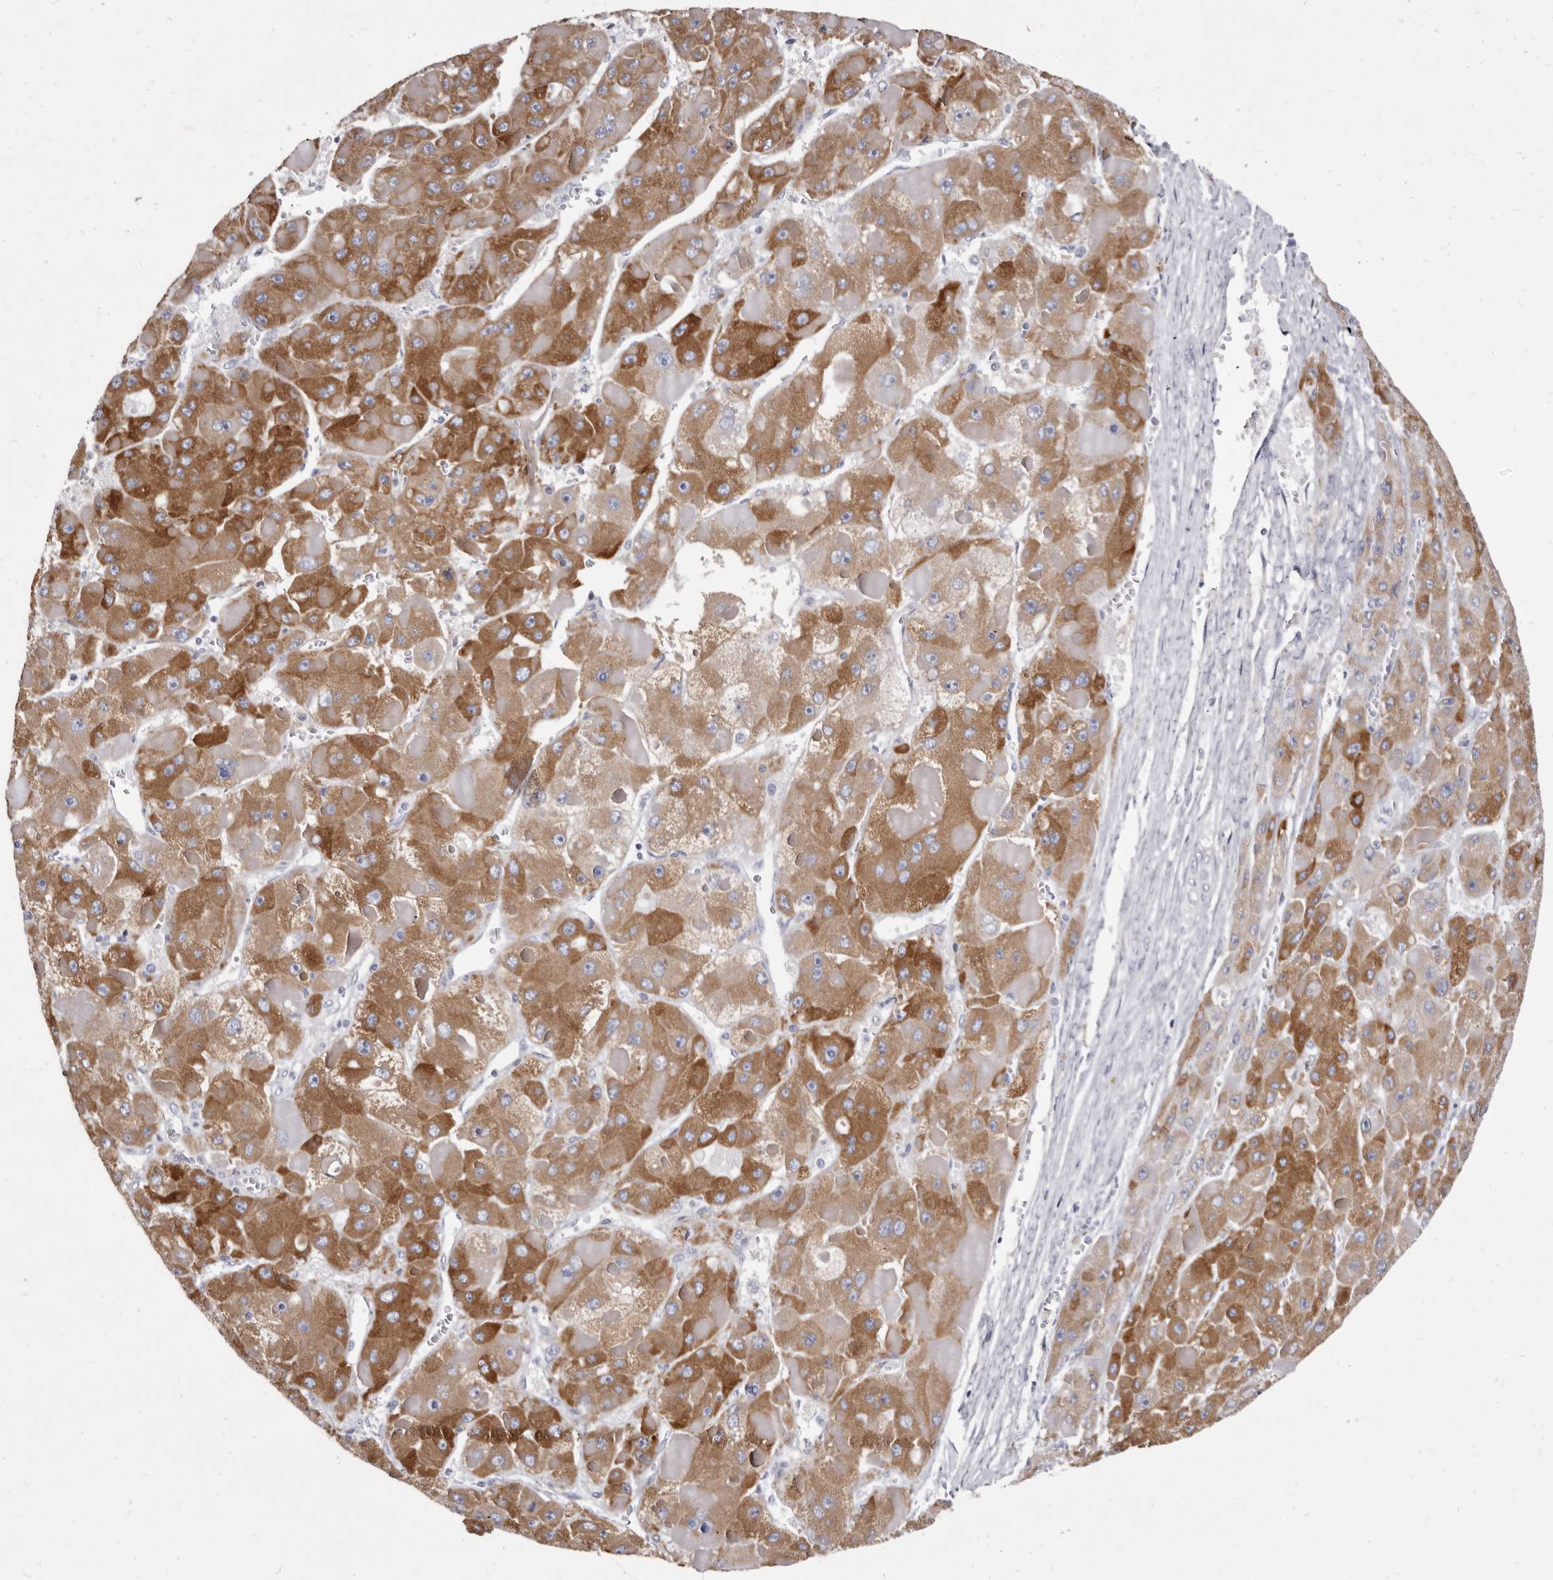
{"staining": {"intensity": "moderate", "quantity": ">75%", "location": "cytoplasmic/membranous"}, "tissue": "liver cancer", "cell_type": "Tumor cells", "image_type": "cancer", "snomed": [{"axis": "morphology", "description": "Carcinoma, Hepatocellular, NOS"}, {"axis": "topography", "description": "Liver"}], "caption": "A photomicrograph showing moderate cytoplasmic/membranous staining in about >75% of tumor cells in hepatocellular carcinoma (liver), as visualized by brown immunohistochemical staining.", "gene": "CYP2E1", "patient": {"sex": "female", "age": 73}}